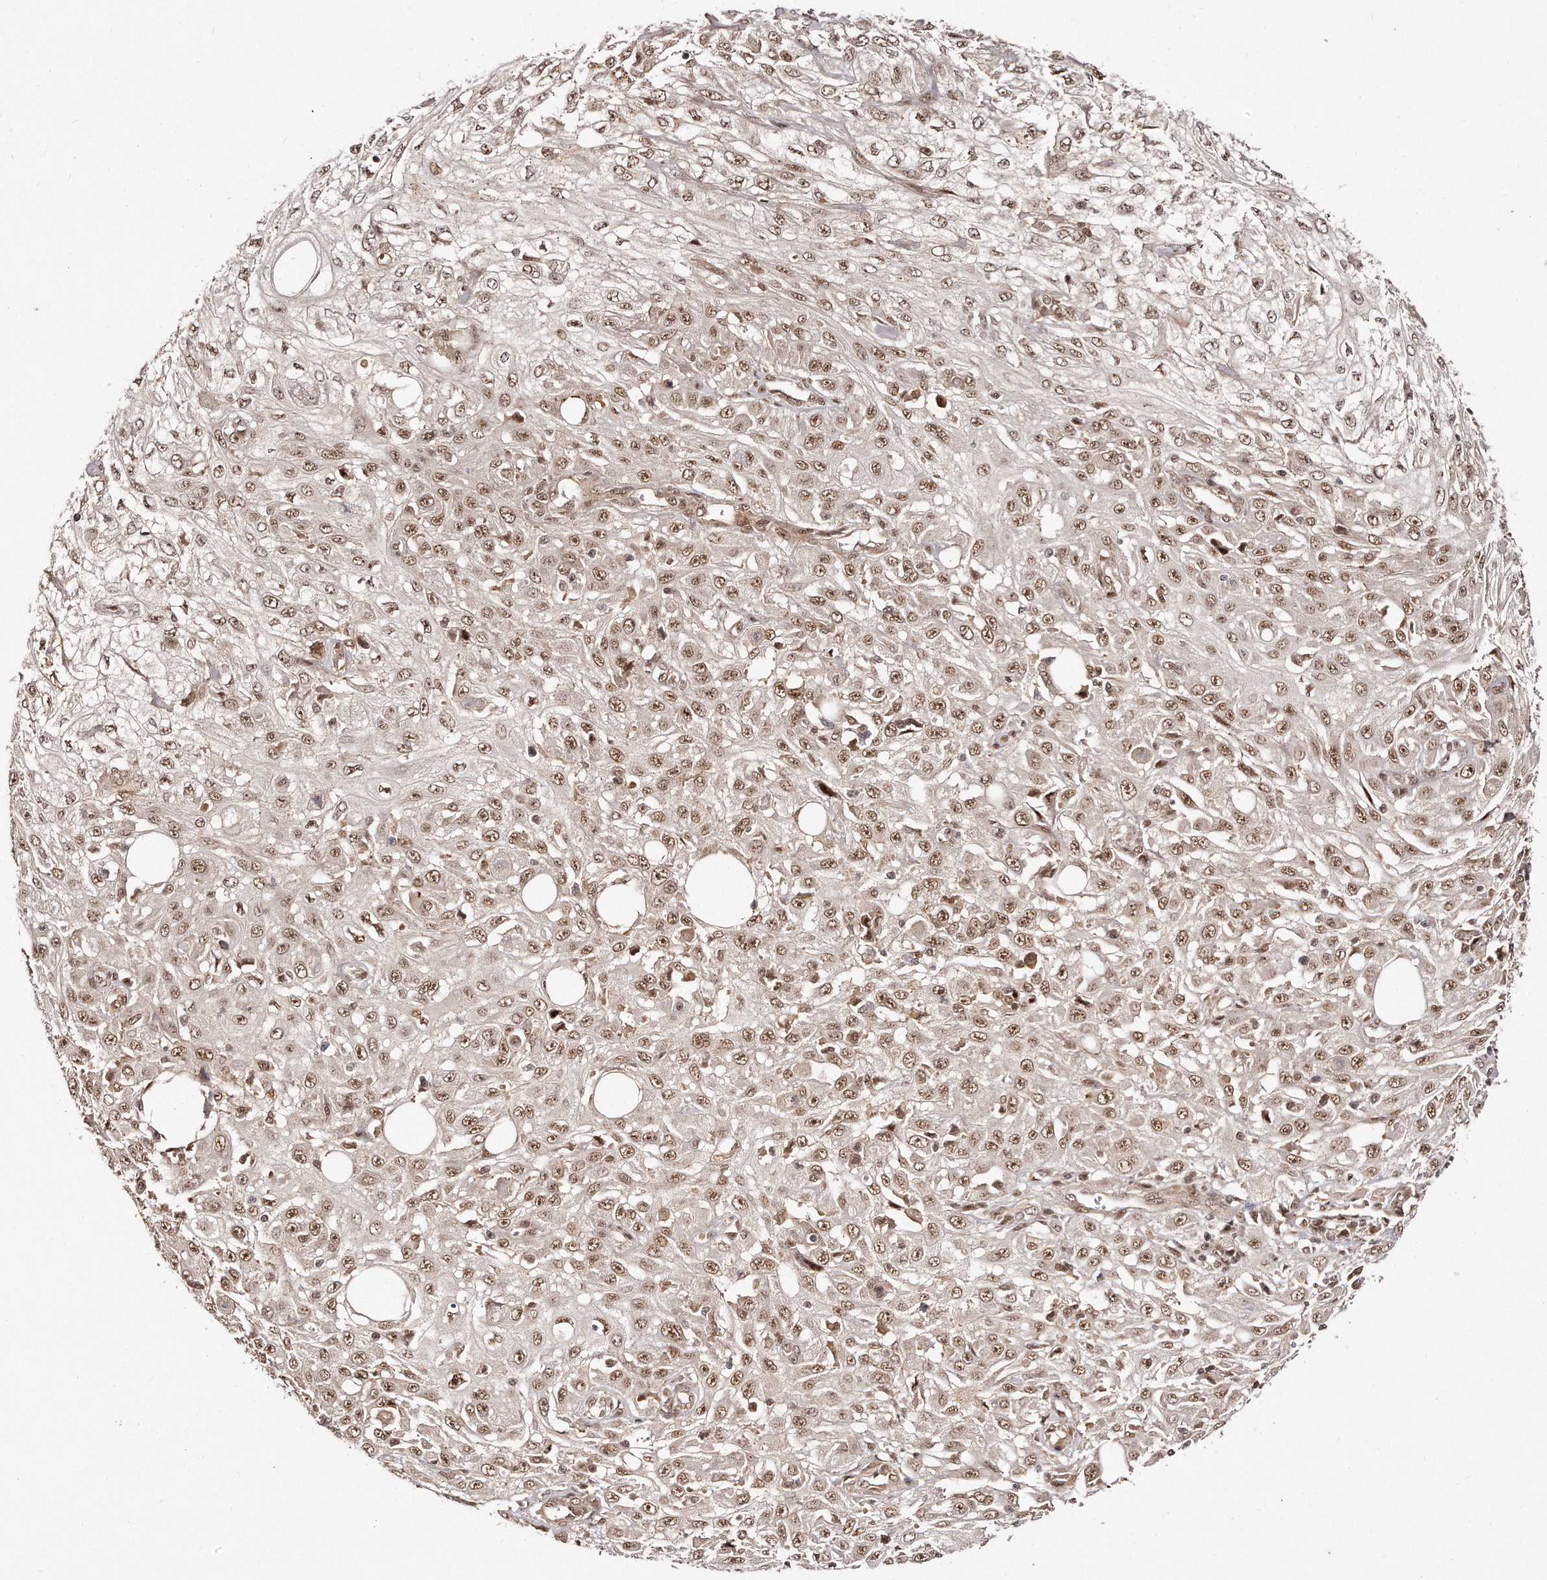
{"staining": {"intensity": "moderate", "quantity": ">75%", "location": "nuclear"}, "tissue": "skin cancer", "cell_type": "Tumor cells", "image_type": "cancer", "snomed": [{"axis": "morphology", "description": "Squamous cell carcinoma, NOS"}, {"axis": "morphology", "description": "Squamous cell carcinoma, metastatic, NOS"}, {"axis": "topography", "description": "Skin"}, {"axis": "topography", "description": "Lymph node"}], "caption": "Immunohistochemistry of human skin squamous cell carcinoma reveals medium levels of moderate nuclear positivity in approximately >75% of tumor cells.", "gene": "SOX4", "patient": {"sex": "male", "age": 75}}